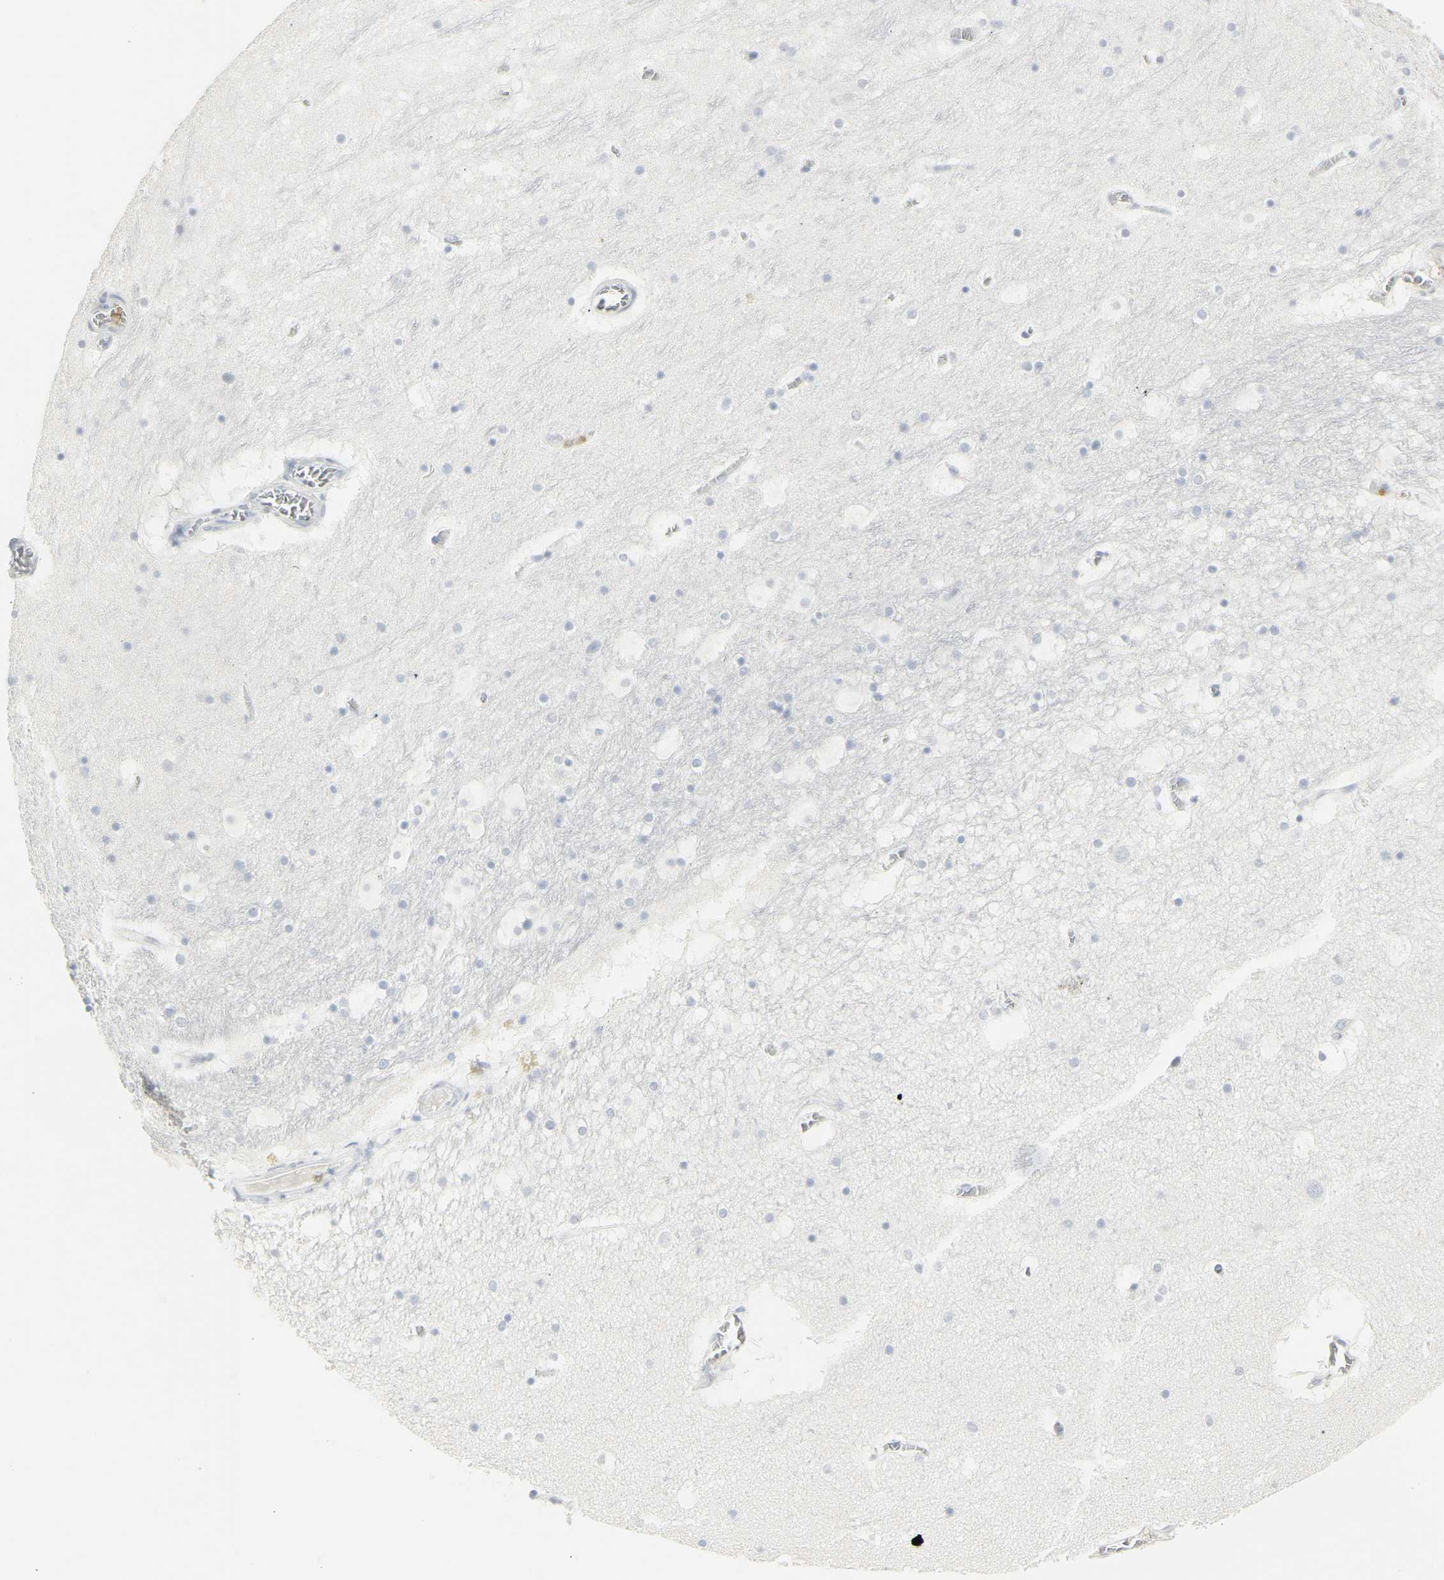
{"staining": {"intensity": "negative", "quantity": "none", "location": "none"}, "tissue": "hippocampus", "cell_type": "Glial cells", "image_type": "normal", "snomed": [{"axis": "morphology", "description": "Normal tissue, NOS"}, {"axis": "topography", "description": "Hippocampus"}], "caption": "High power microscopy photomicrograph of an immunohistochemistry (IHC) histopathology image of benign hippocampus, revealing no significant staining in glial cells.", "gene": "CEACAM5", "patient": {"sex": "male", "age": 45}}